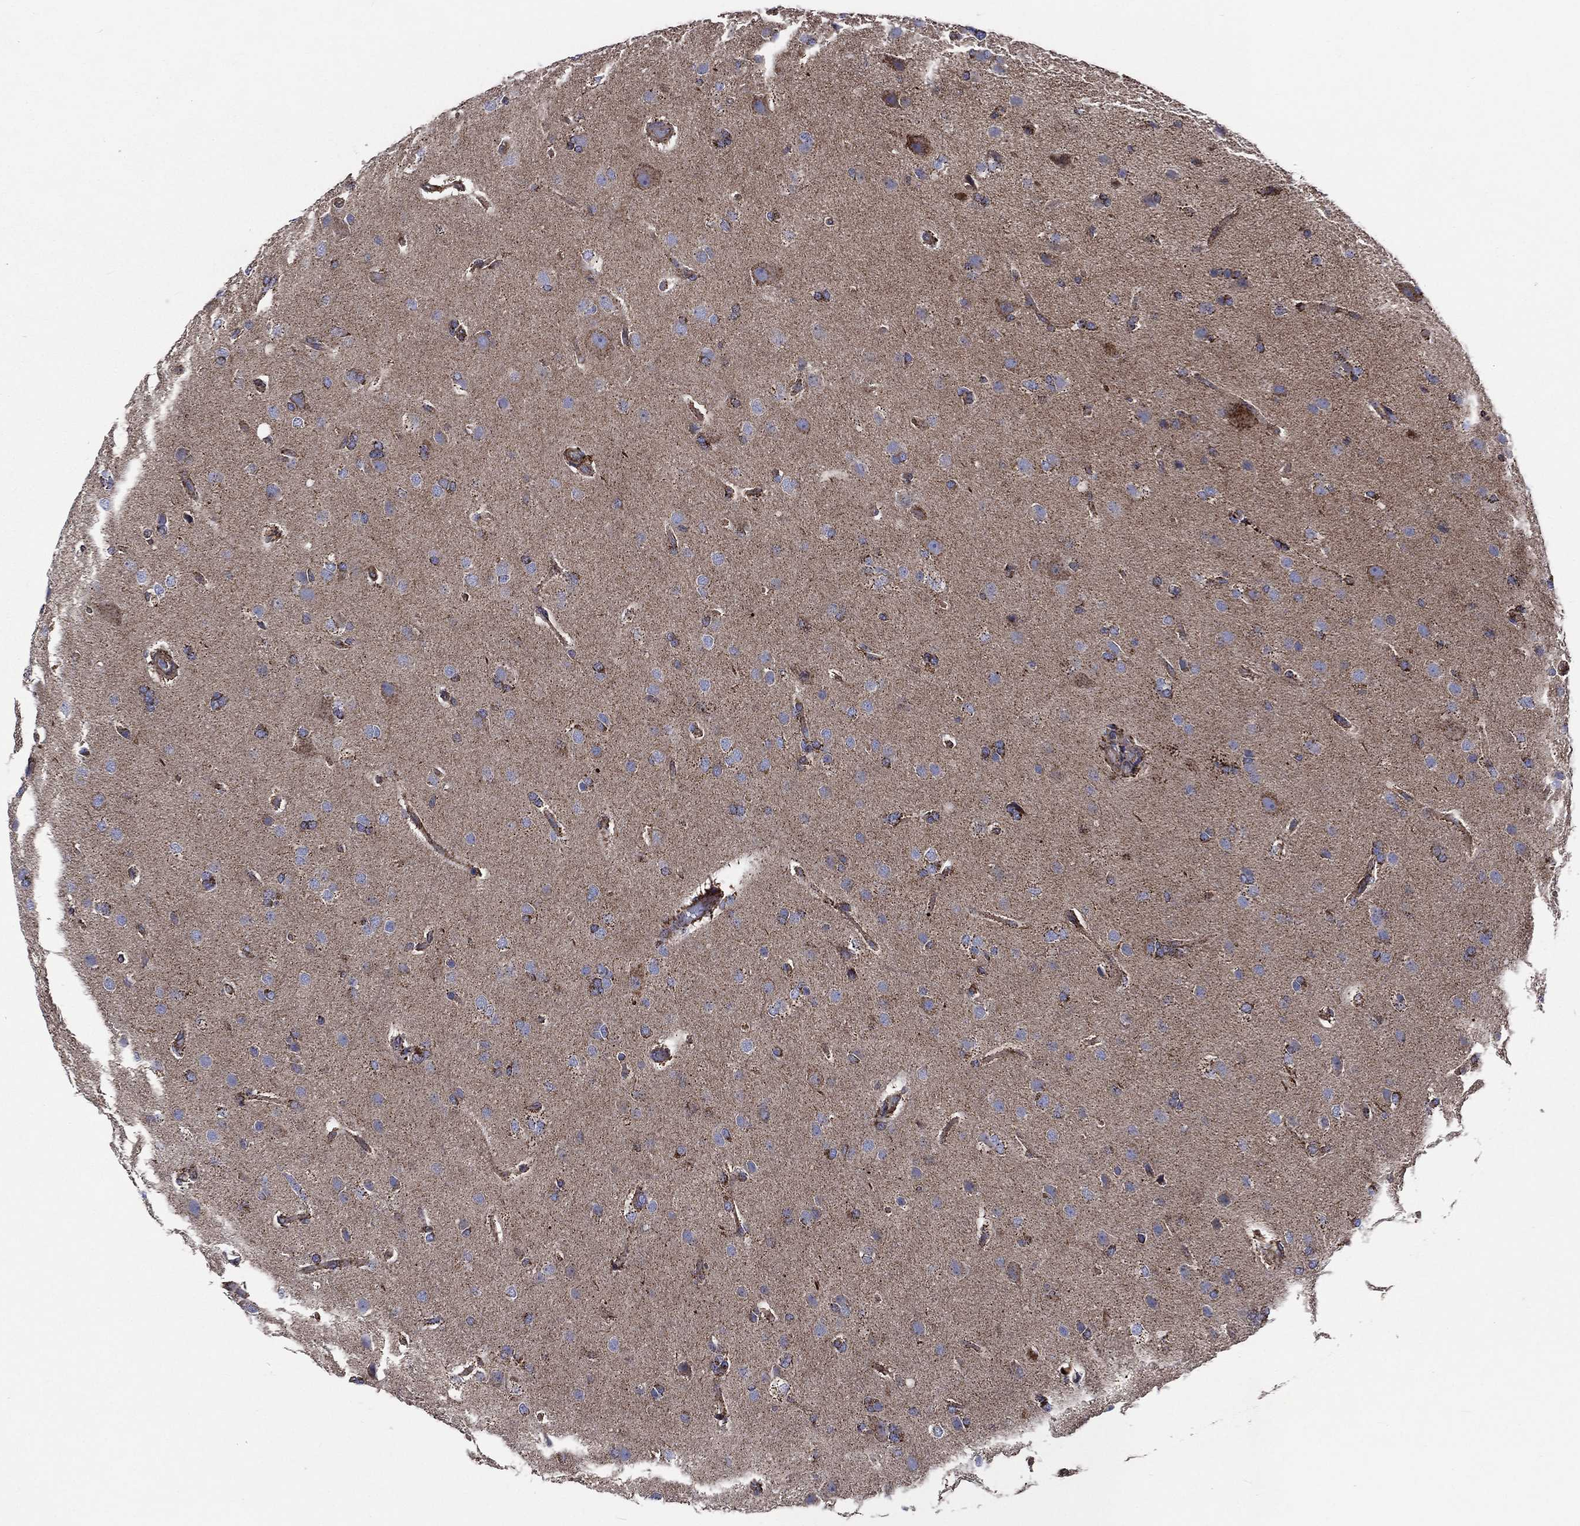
{"staining": {"intensity": "moderate", "quantity": ">75%", "location": "cytoplasmic/membranous"}, "tissue": "glioma", "cell_type": "Tumor cells", "image_type": "cancer", "snomed": [{"axis": "morphology", "description": "Glioma, malignant, High grade"}, {"axis": "topography", "description": "Brain"}], "caption": "High-power microscopy captured an immunohistochemistry image of glioma, revealing moderate cytoplasmic/membranous positivity in approximately >75% of tumor cells.", "gene": "ANKRD37", "patient": {"sex": "male", "age": 68}}